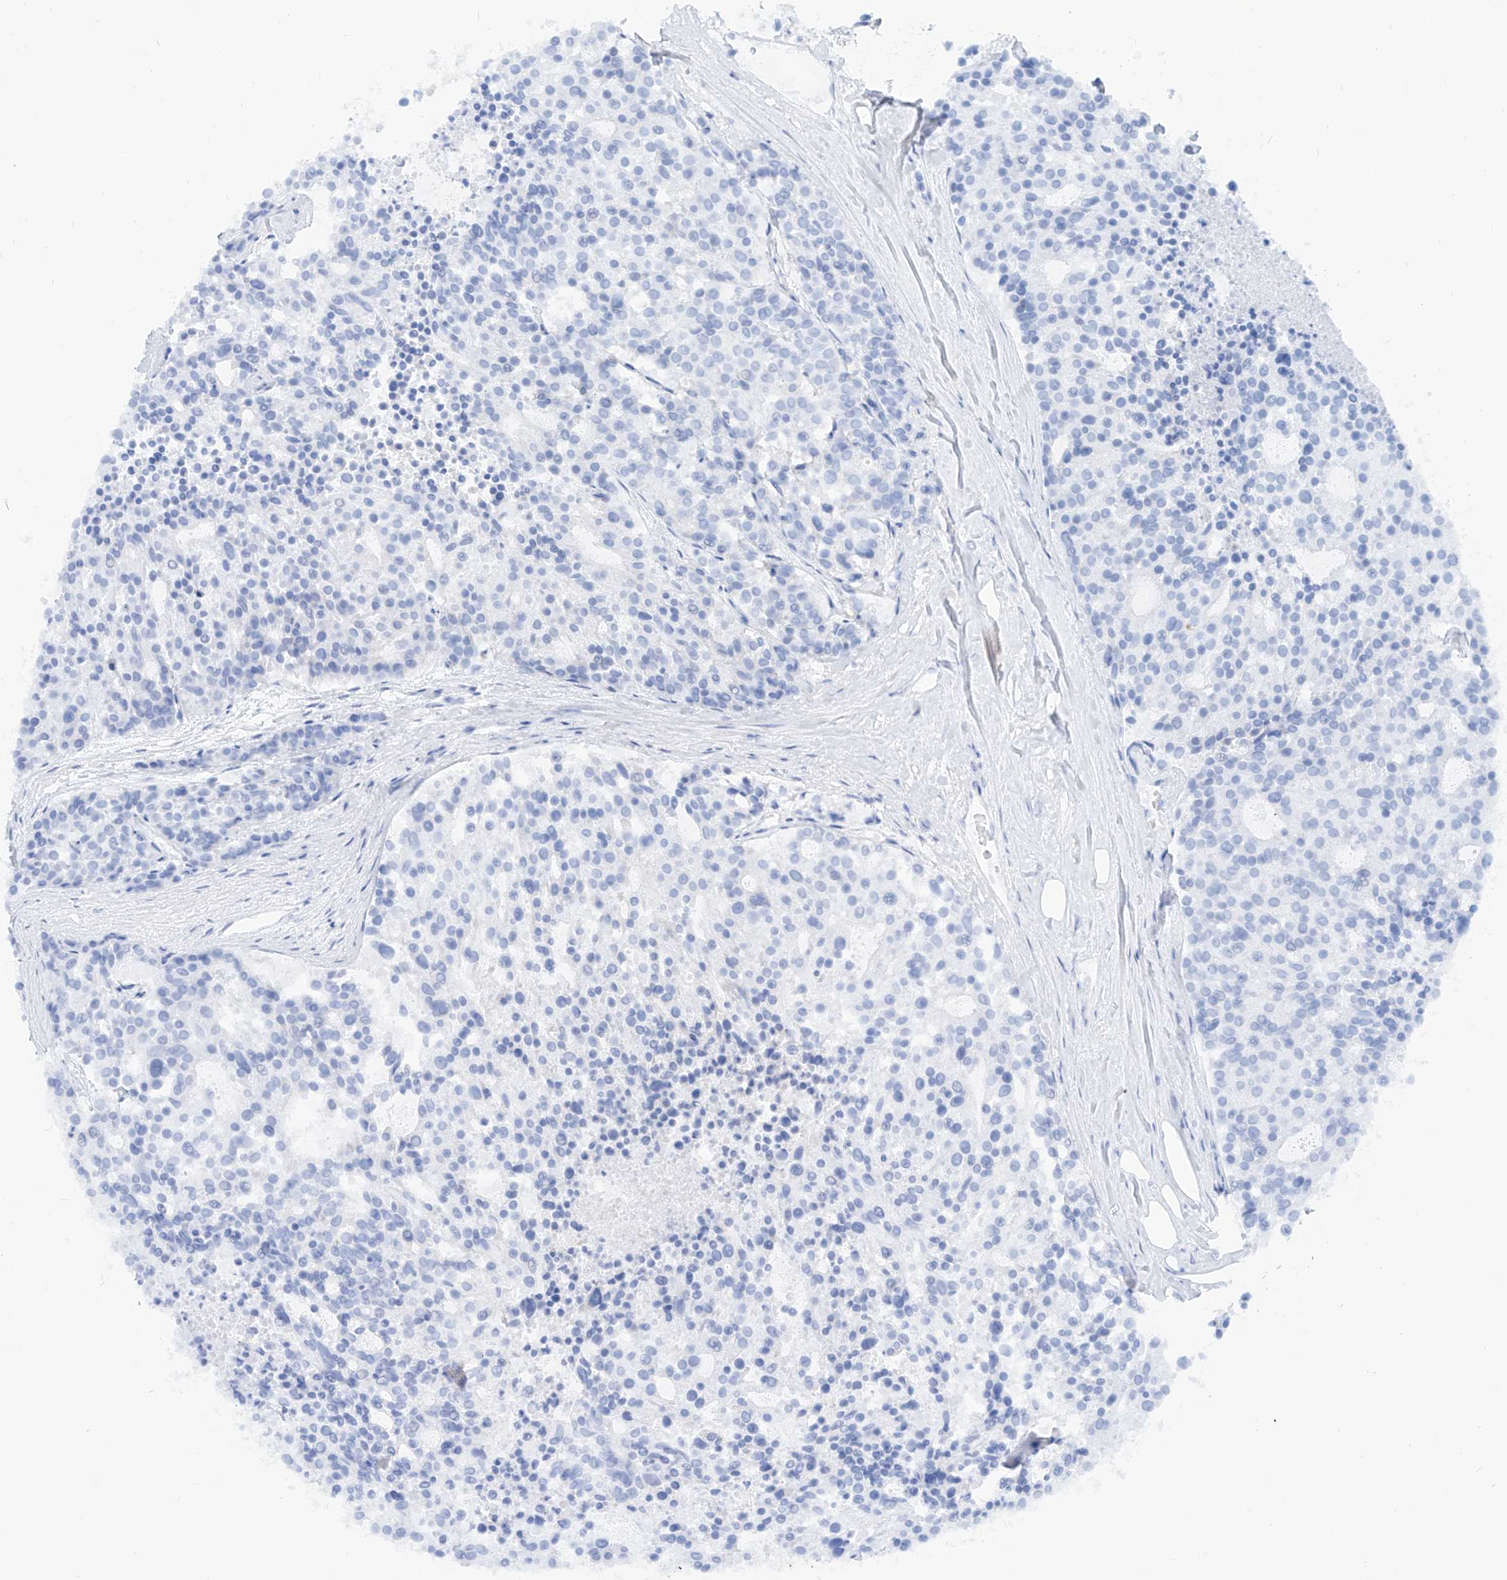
{"staining": {"intensity": "negative", "quantity": "none", "location": "none"}, "tissue": "carcinoid", "cell_type": "Tumor cells", "image_type": "cancer", "snomed": [{"axis": "morphology", "description": "Carcinoid, malignant, NOS"}, {"axis": "topography", "description": "Pancreas"}], "caption": "Image shows no significant protein expression in tumor cells of carcinoid.", "gene": "PDXK", "patient": {"sex": "female", "age": 54}}